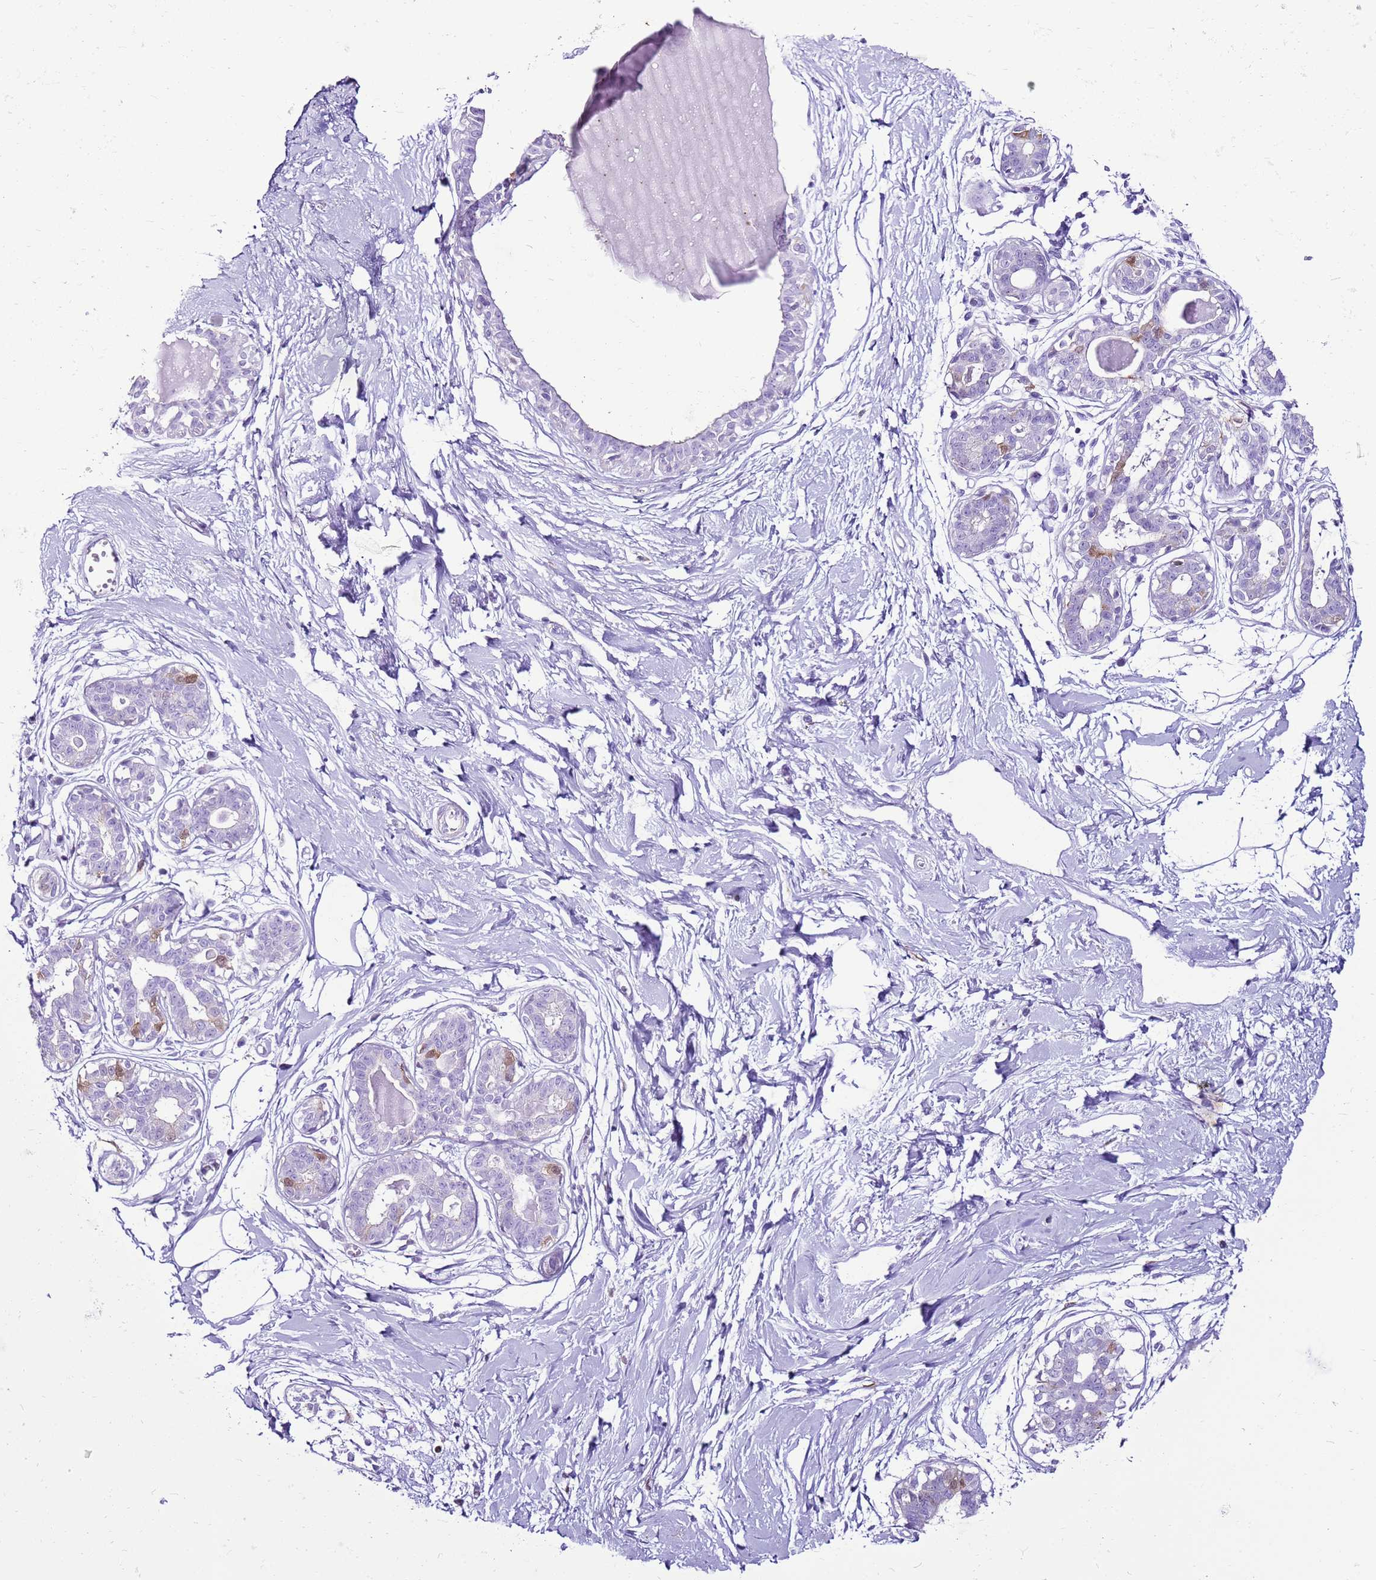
{"staining": {"intensity": "negative", "quantity": "none", "location": "none"}, "tissue": "breast", "cell_type": "Adipocytes", "image_type": "normal", "snomed": [{"axis": "morphology", "description": "Normal tissue, NOS"}, {"axis": "topography", "description": "Breast"}], "caption": "Immunohistochemical staining of benign human breast displays no significant staining in adipocytes. (DAB immunohistochemistry, high magnification).", "gene": "SPC25", "patient": {"sex": "female", "age": 45}}